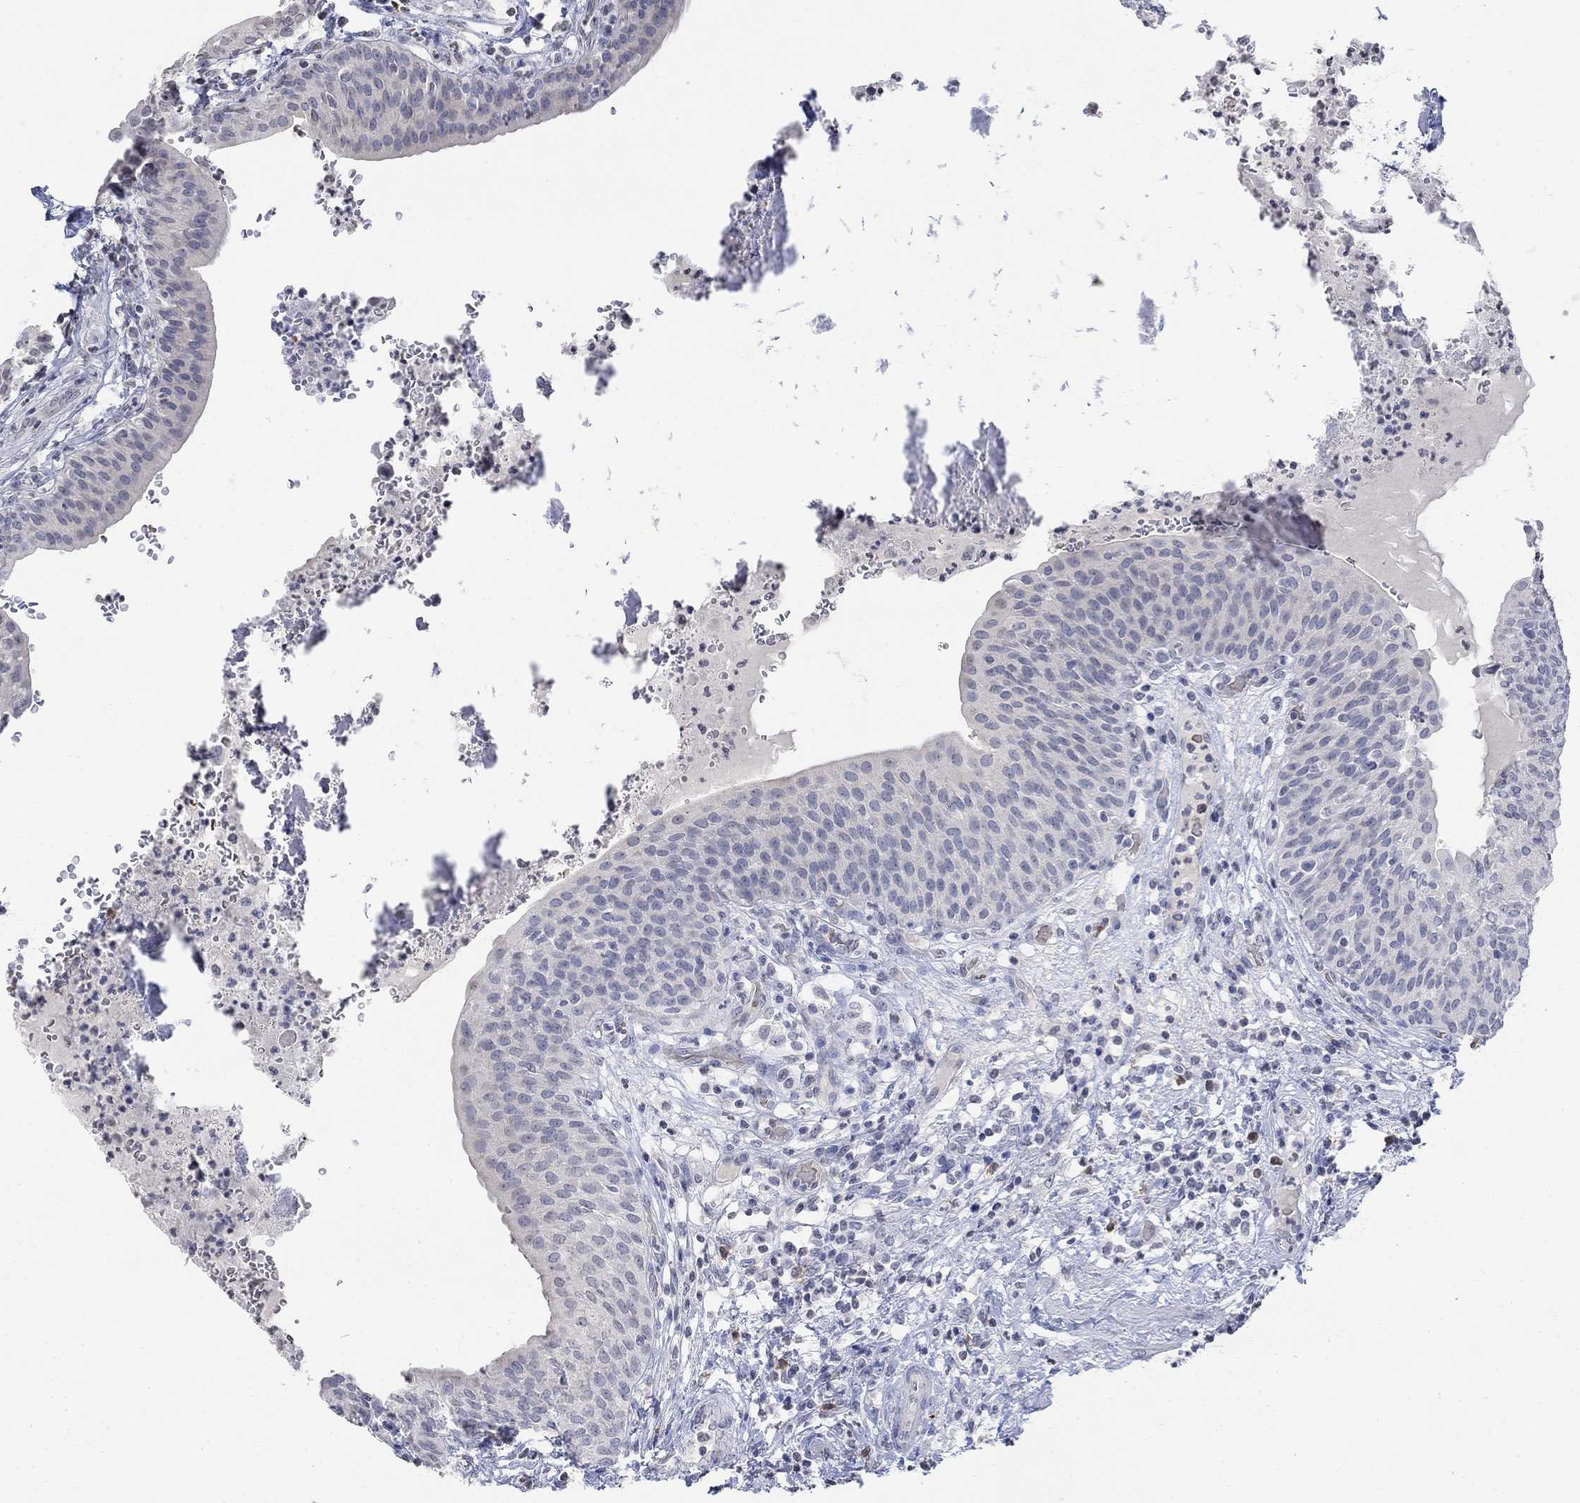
{"staining": {"intensity": "negative", "quantity": "none", "location": "none"}, "tissue": "urinary bladder", "cell_type": "Urothelial cells", "image_type": "normal", "snomed": [{"axis": "morphology", "description": "Normal tissue, NOS"}, {"axis": "topography", "description": "Urinary bladder"}], "caption": "Human urinary bladder stained for a protein using immunohistochemistry (IHC) exhibits no positivity in urothelial cells.", "gene": "TMEM255A", "patient": {"sex": "male", "age": 66}}